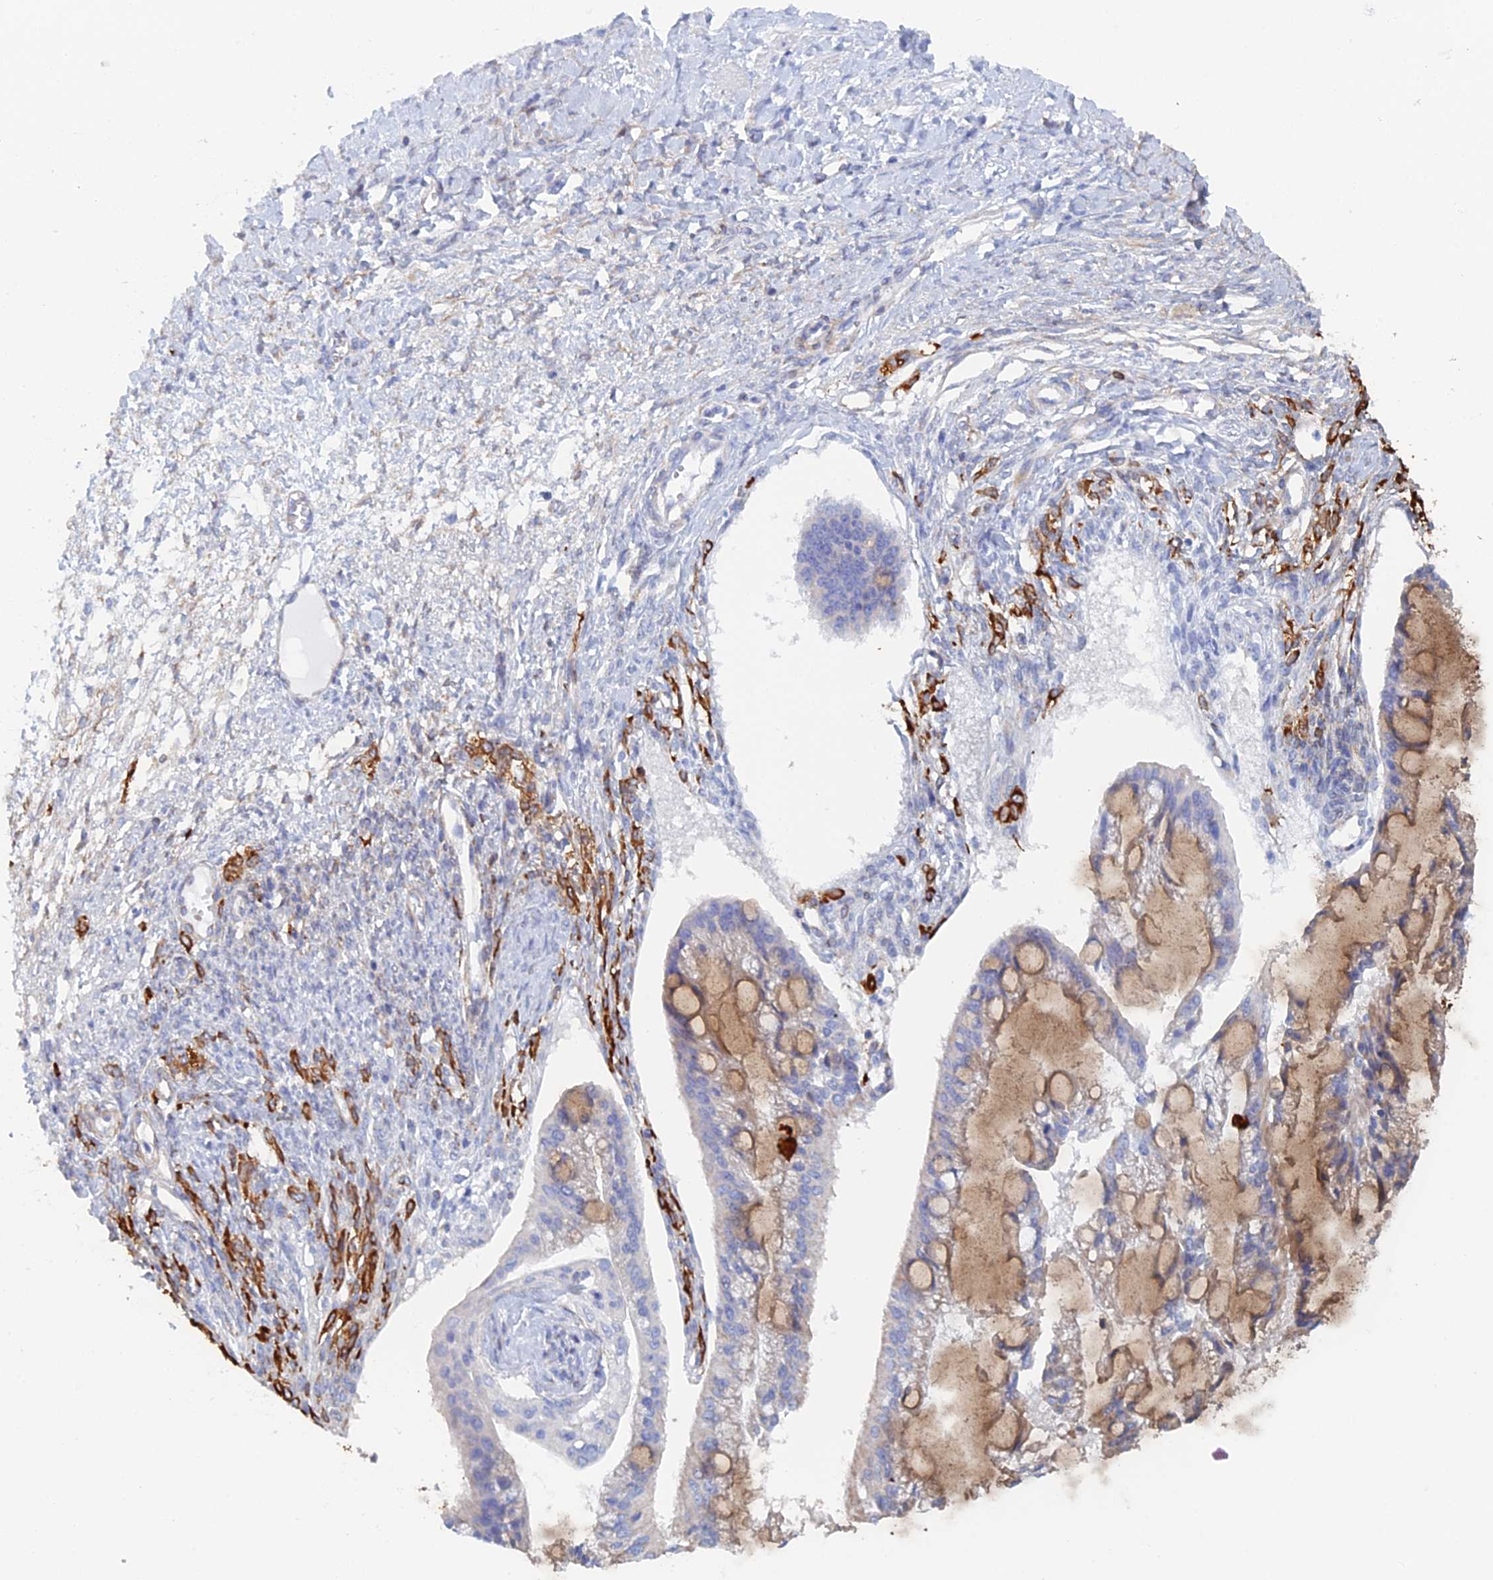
{"staining": {"intensity": "weak", "quantity": "25%-75%", "location": "cytoplasmic/membranous"}, "tissue": "ovarian cancer", "cell_type": "Tumor cells", "image_type": "cancer", "snomed": [{"axis": "morphology", "description": "Cystadenocarcinoma, mucinous, NOS"}, {"axis": "topography", "description": "Ovary"}], "caption": "Tumor cells exhibit low levels of weak cytoplasmic/membranous expression in about 25%-75% of cells in ovarian cancer.", "gene": "COG7", "patient": {"sex": "female", "age": 73}}